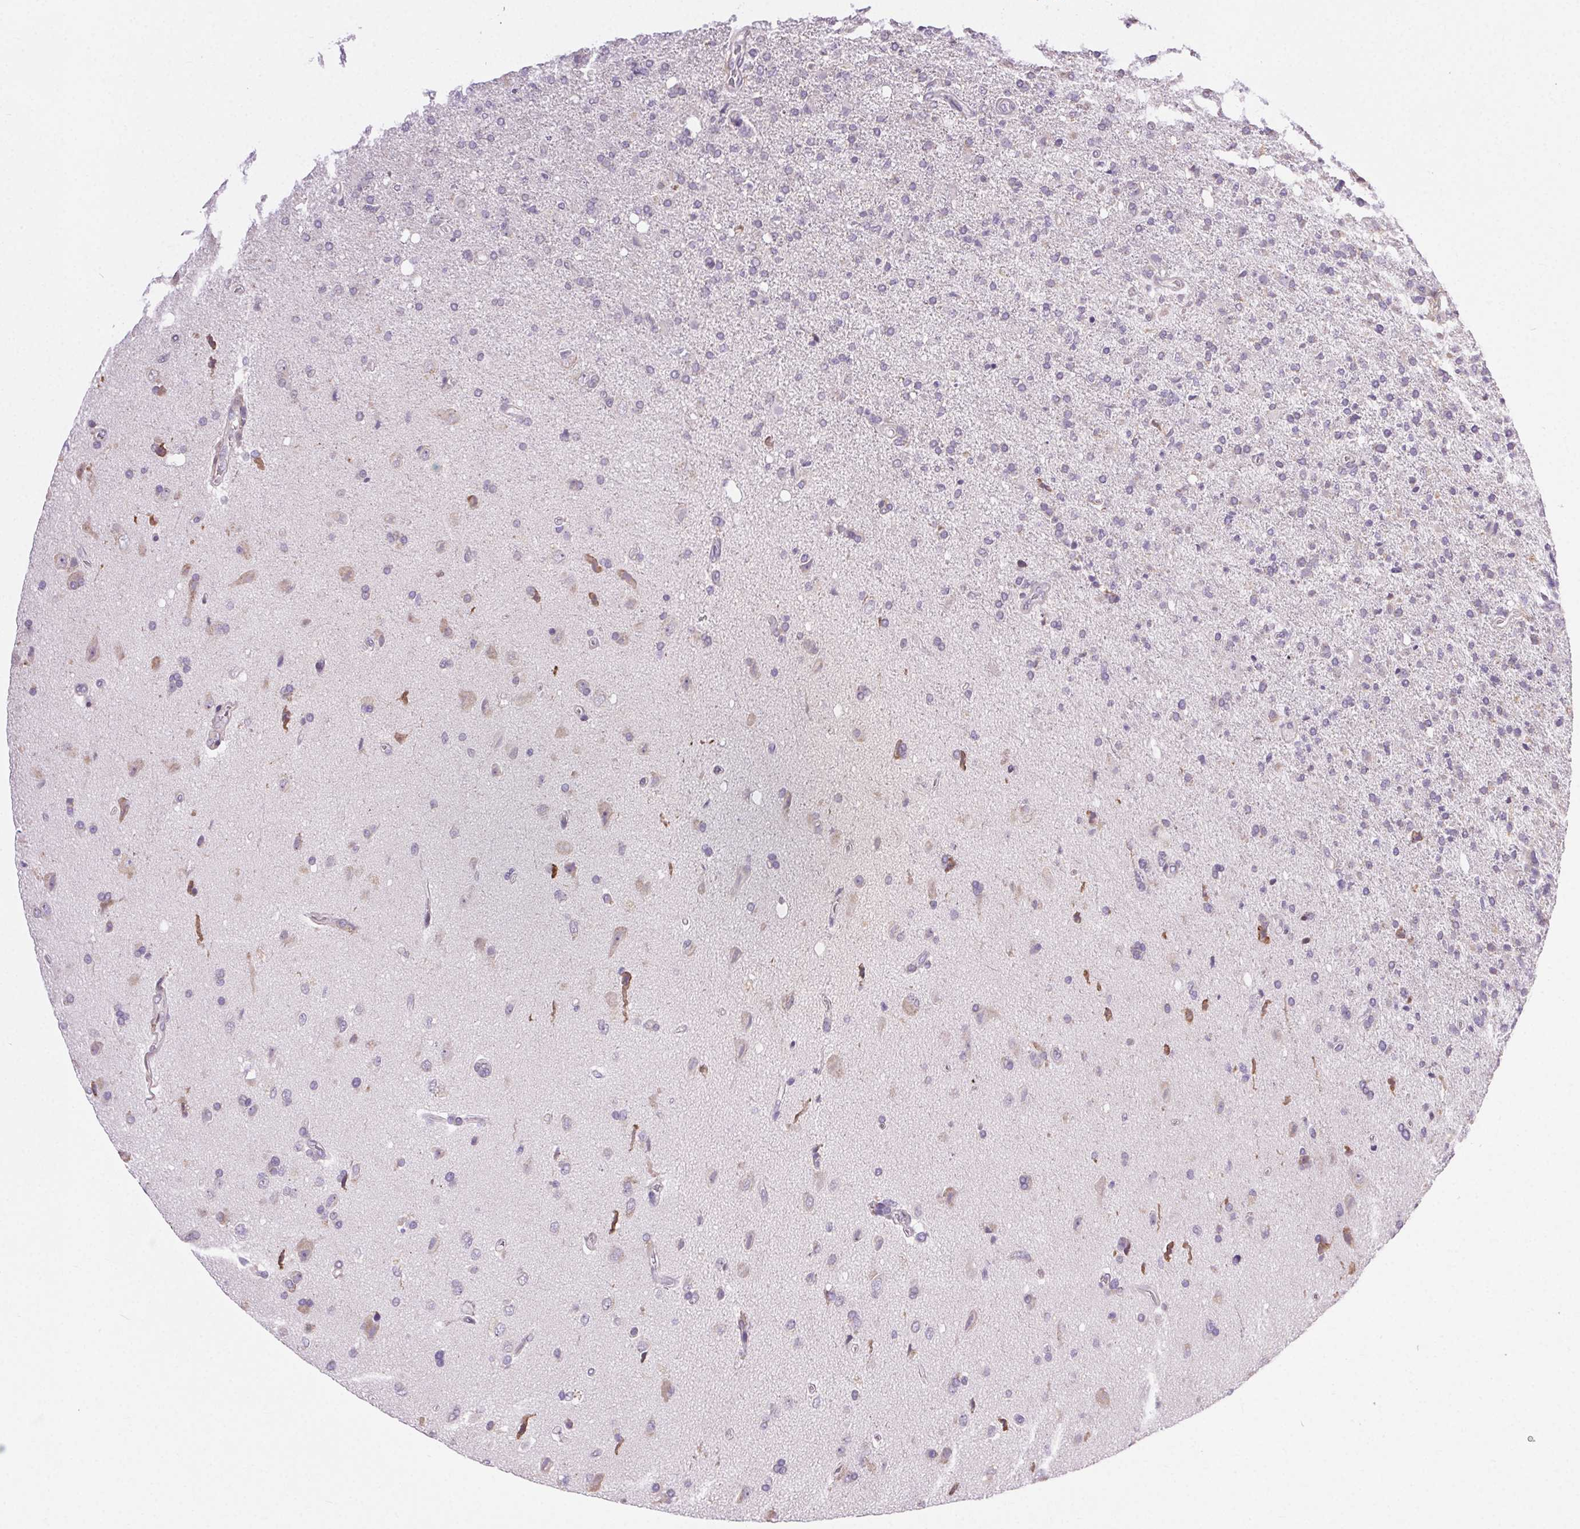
{"staining": {"intensity": "negative", "quantity": "none", "location": "none"}, "tissue": "glioma", "cell_type": "Tumor cells", "image_type": "cancer", "snomed": [{"axis": "morphology", "description": "Glioma, malignant, High grade"}, {"axis": "topography", "description": "Cerebral cortex"}], "caption": "Tumor cells are negative for brown protein staining in malignant high-grade glioma.", "gene": "SNX31", "patient": {"sex": "male", "age": 70}}